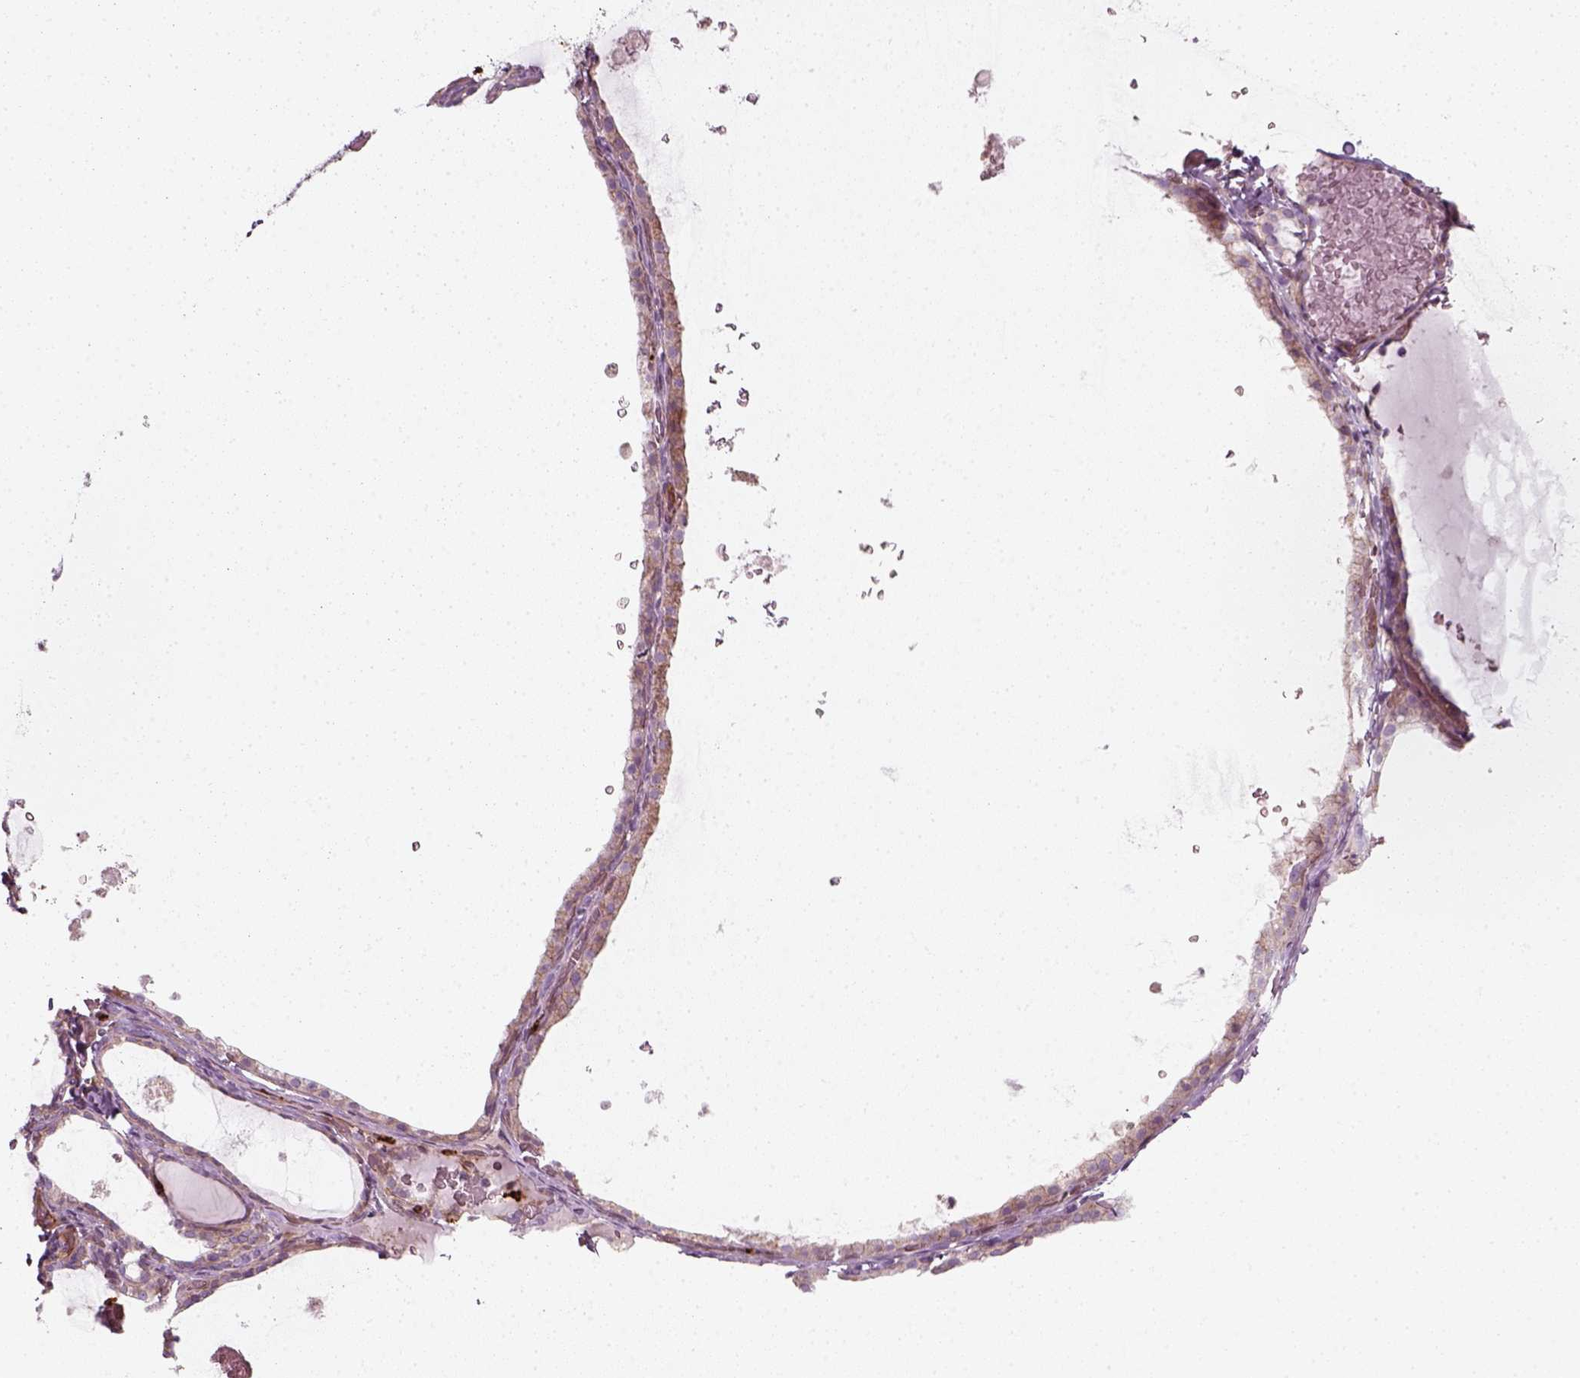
{"staining": {"intensity": "negative", "quantity": "none", "location": "none"}, "tissue": "thyroid gland", "cell_type": "Glandular cells", "image_type": "normal", "snomed": [{"axis": "morphology", "description": "Normal tissue, NOS"}, {"axis": "topography", "description": "Thyroid gland"}], "caption": "Image shows no significant protein positivity in glandular cells of normal thyroid gland.", "gene": "NPTN", "patient": {"sex": "female", "age": 56}}